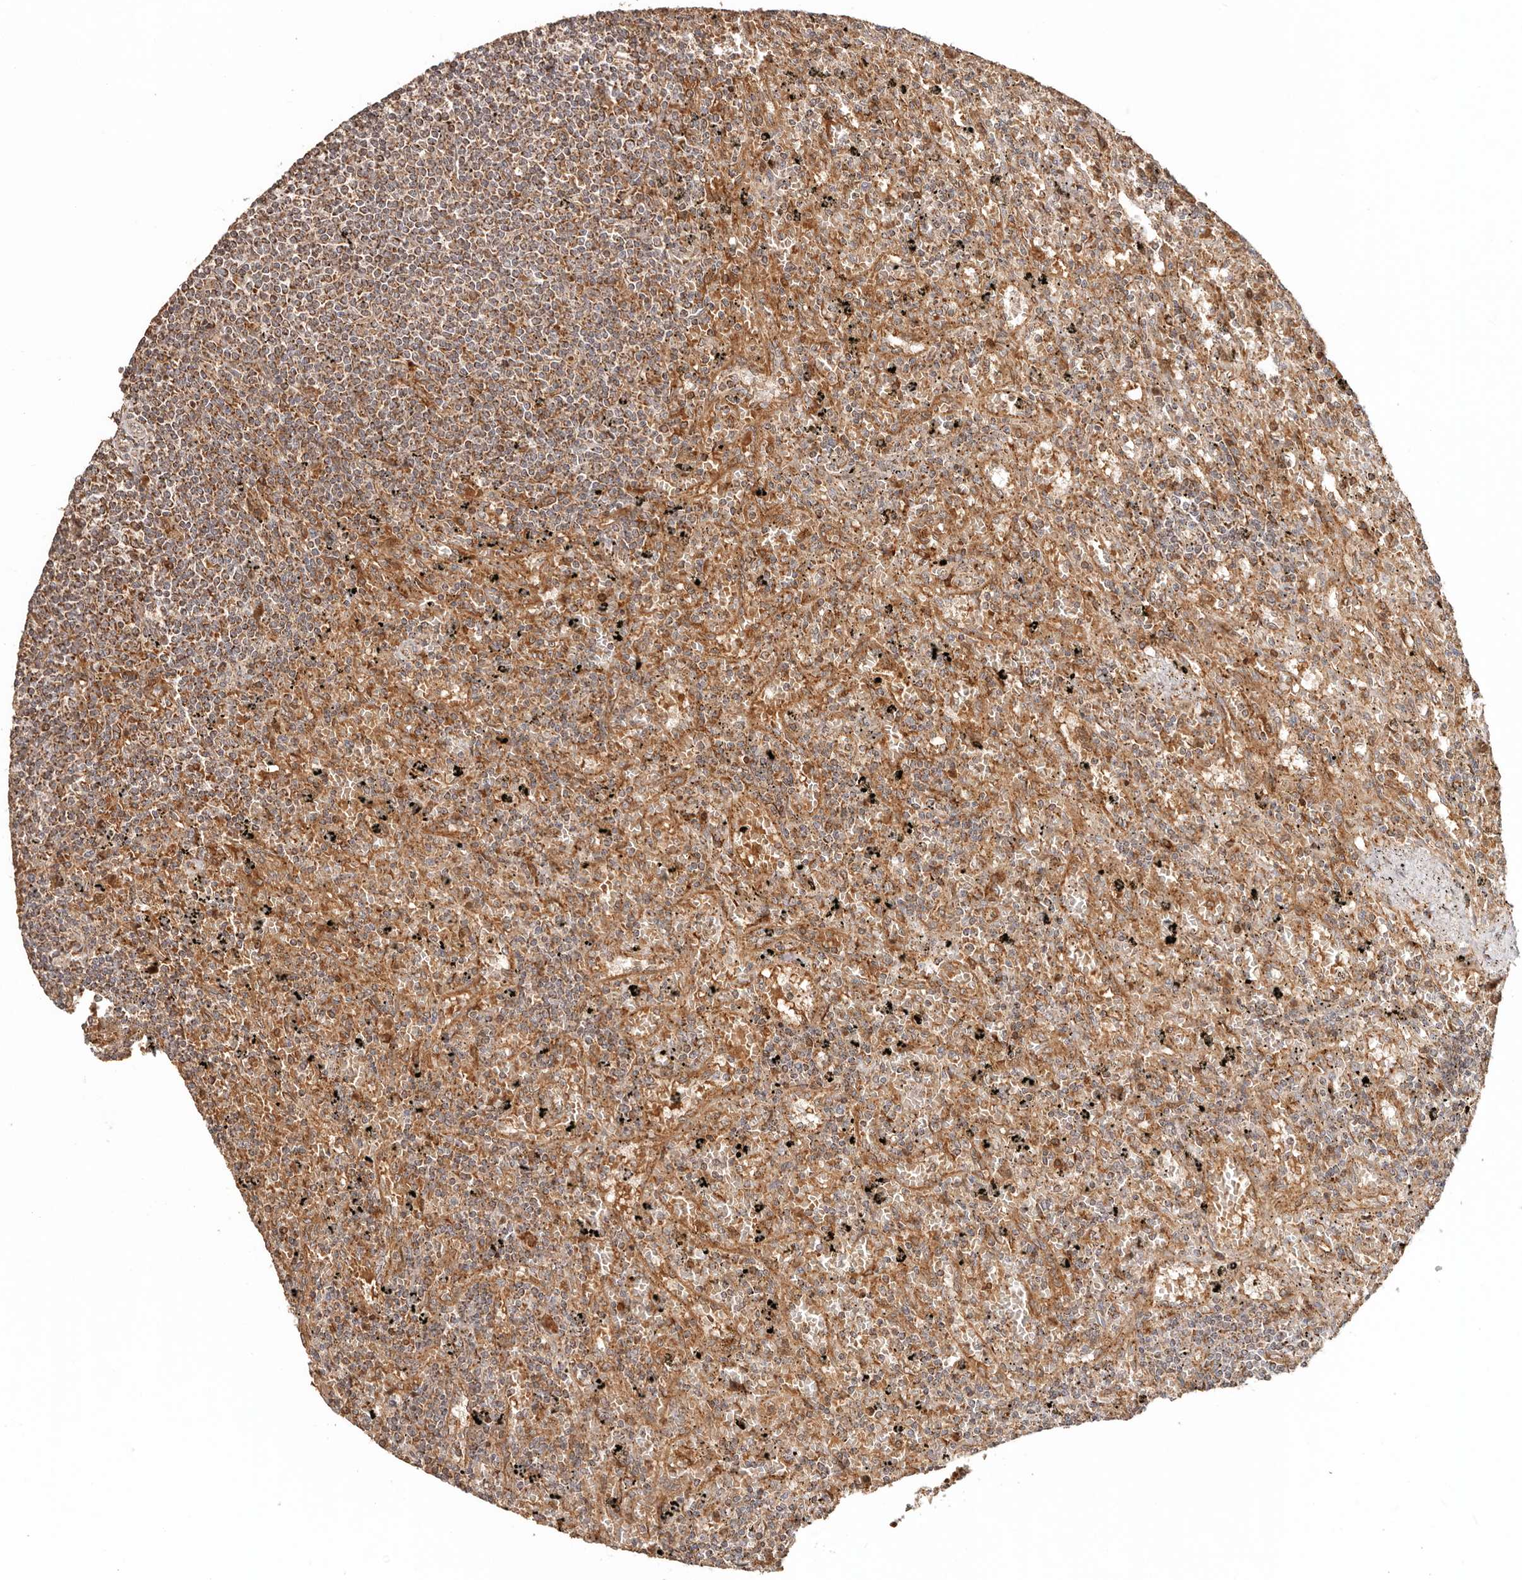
{"staining": {"intensity": "moderate", "quantity": ">75%", "location": "cytoplasmic/membranous"}, "tissue": "lymphoma", "cell_type": "Tumor cells", "image_type": "cancer", "snomed": [{"axis": "morphology", "description": "Malignant lymphoma, non-Hodgkin's type, Low grade"}, {"axis": "topography", "description": "Spleen"}], "caption": "IHC photomicrograph of malignant lymphoma, non-Hodgkin's type (low-grade) stained for a protein (brown), which reveals medium levels of moderate cytoplasmic/membranous expression in approximately >75% of tumor cells.", "gene": "NDUFB11", "patient": {"sex": "male", "age": 76}}